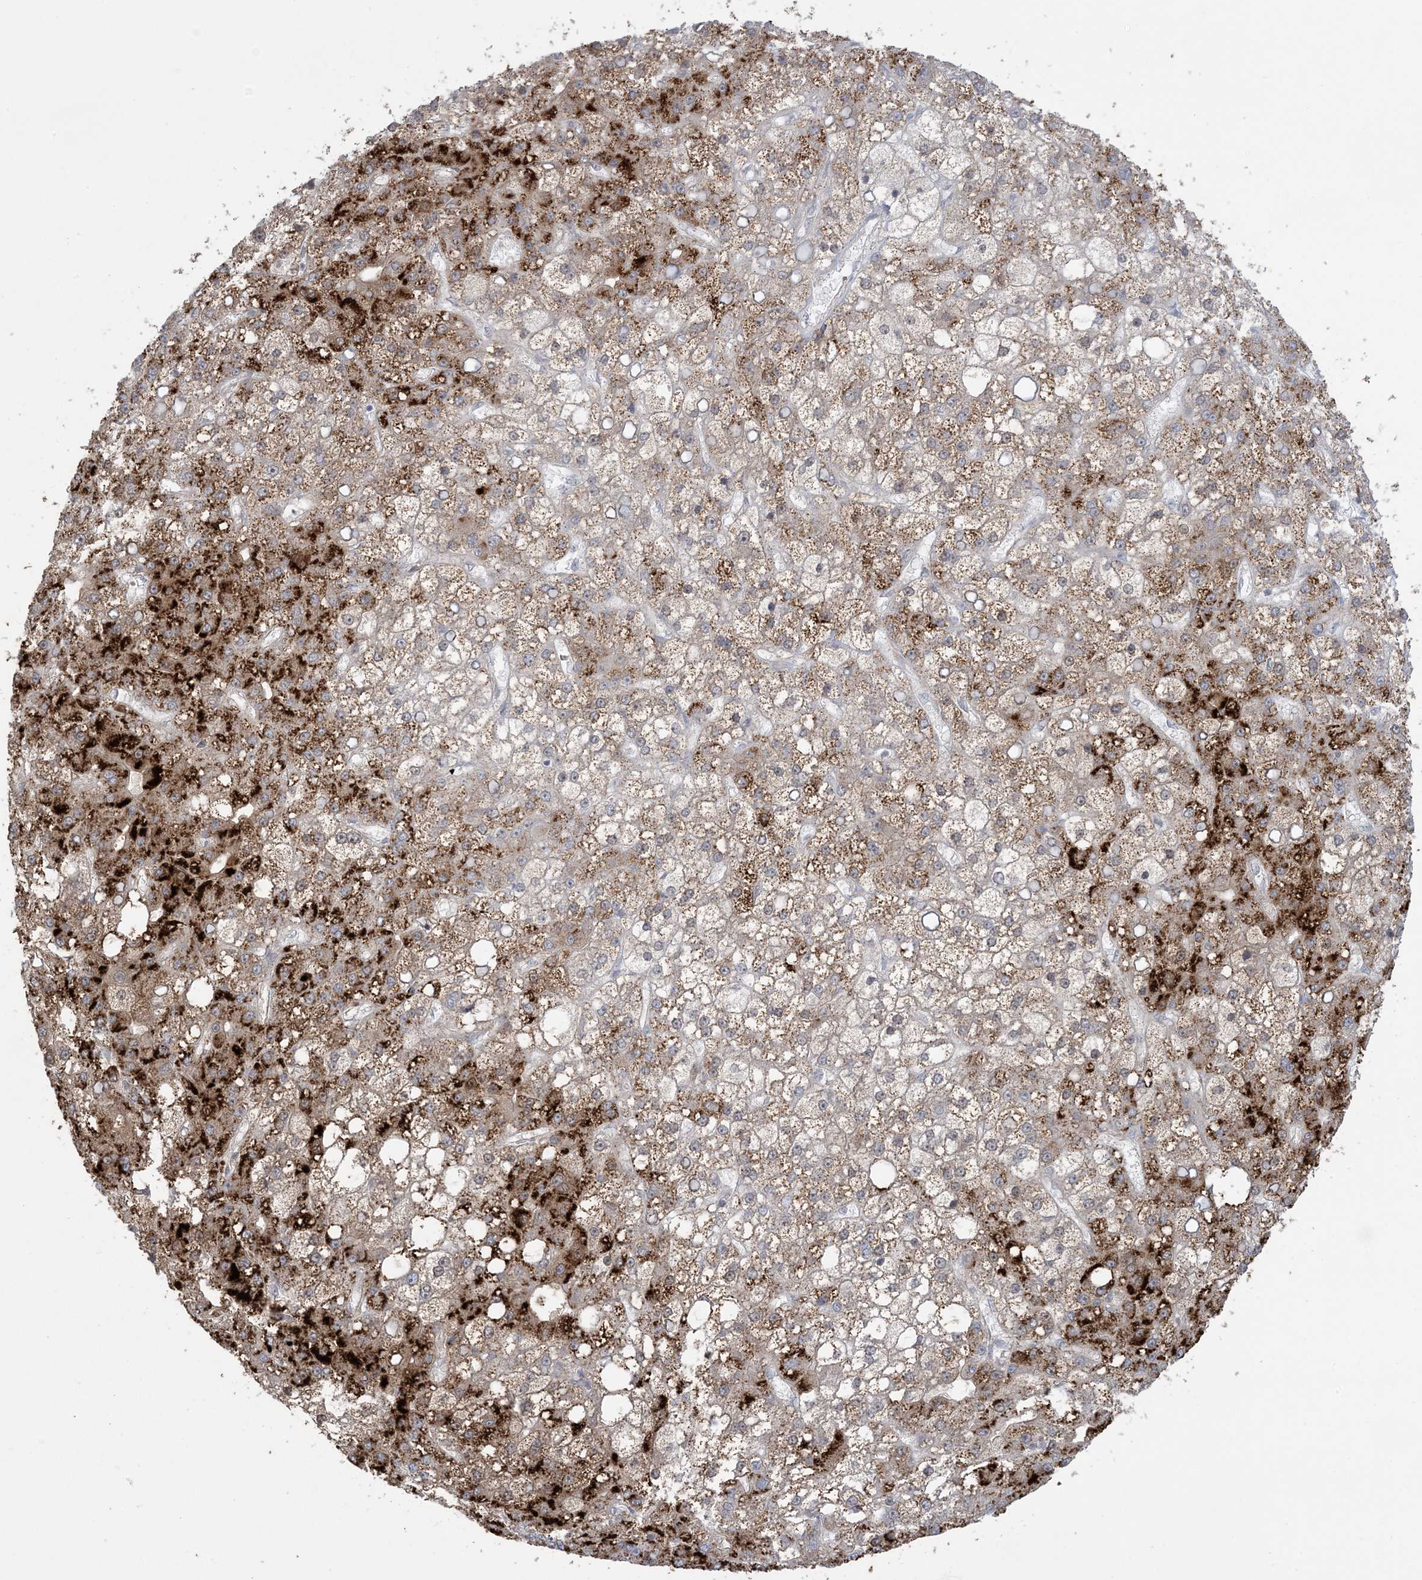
{"staining": {"intensity": "strong", "quantity": ">75%", "location": "cytoplasmic/membranous"}, "tissue": "liver cancer", "cell_type": "Tumor cells", "image_type": "cancer", "snomed": [{"axis": "morphology", "description": "Carcinoma, Hepatocellular, NOS"}, {"axis": "topography", "description": "Liver"}], "caption": "Strong cytoplasmic/membranous expression for a protein is seen in about >75% of tumor cells of liver cancer using immunohistochemistry (IHC).", "gene": "AGXT", "patient": {"sex": "male", "age": 67}}